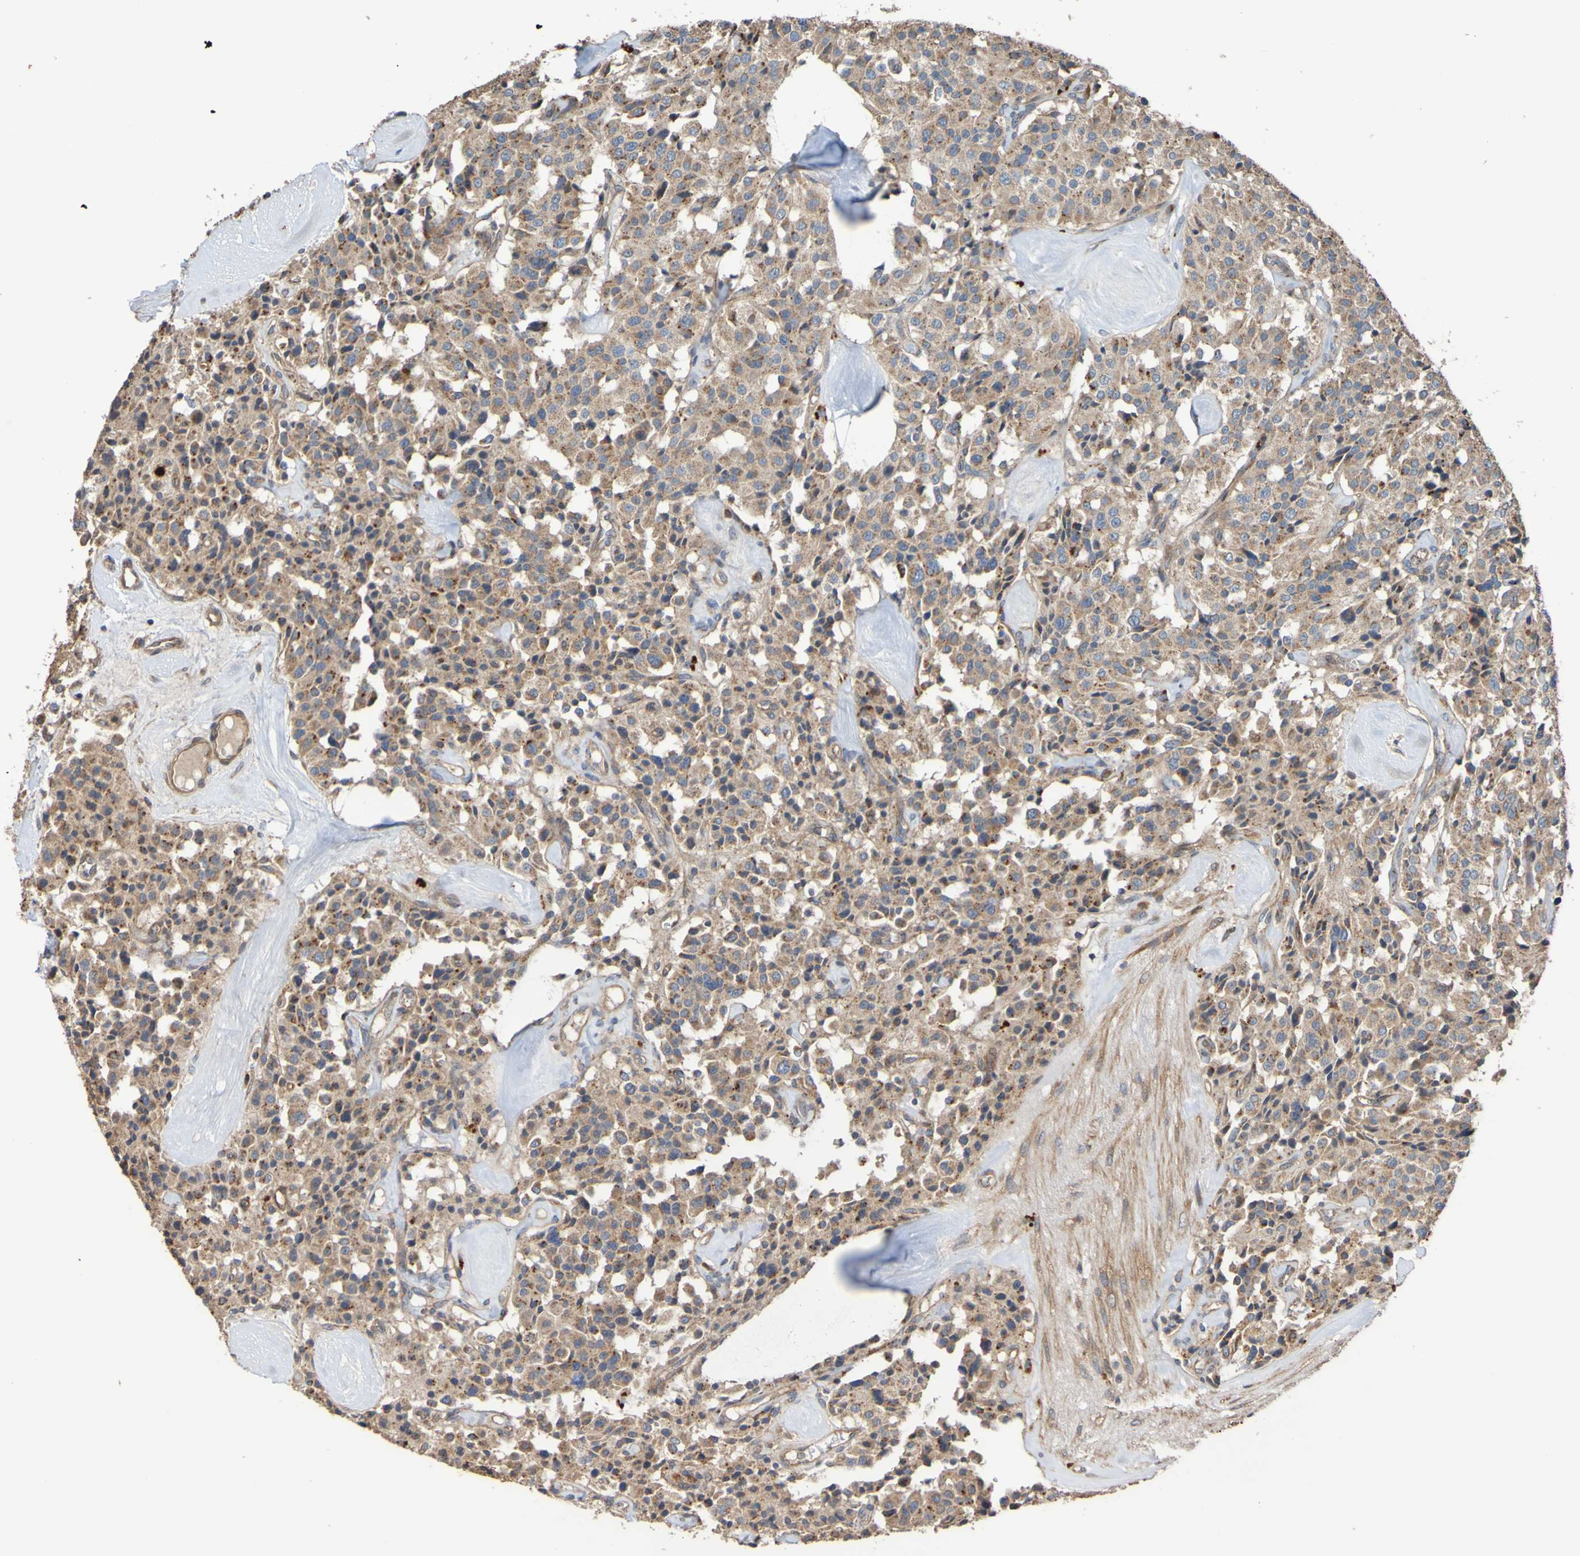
{"staining": {"intensity": "moderate", "quantity": ">75%", "location": "cytoplasmic/membranous"}, "tissue": "carcinoid", "cell_type": "Tumor cells", "image_type": "cancer", "snomed": [{"axis": "morphology", "description": "Carcinoid, malignant, NOS"}, {"axis": "topography", "description": "Lung"}], "caption": "This photomicrograph exhibits immunohistochemistry (IHC) staining of carcinoid, with medium moderate cytoplasmic/membranous staining in approximately >75% of tumor cells.", "gene": "UCN", "patient": {"sex": "male", "age": 30}}